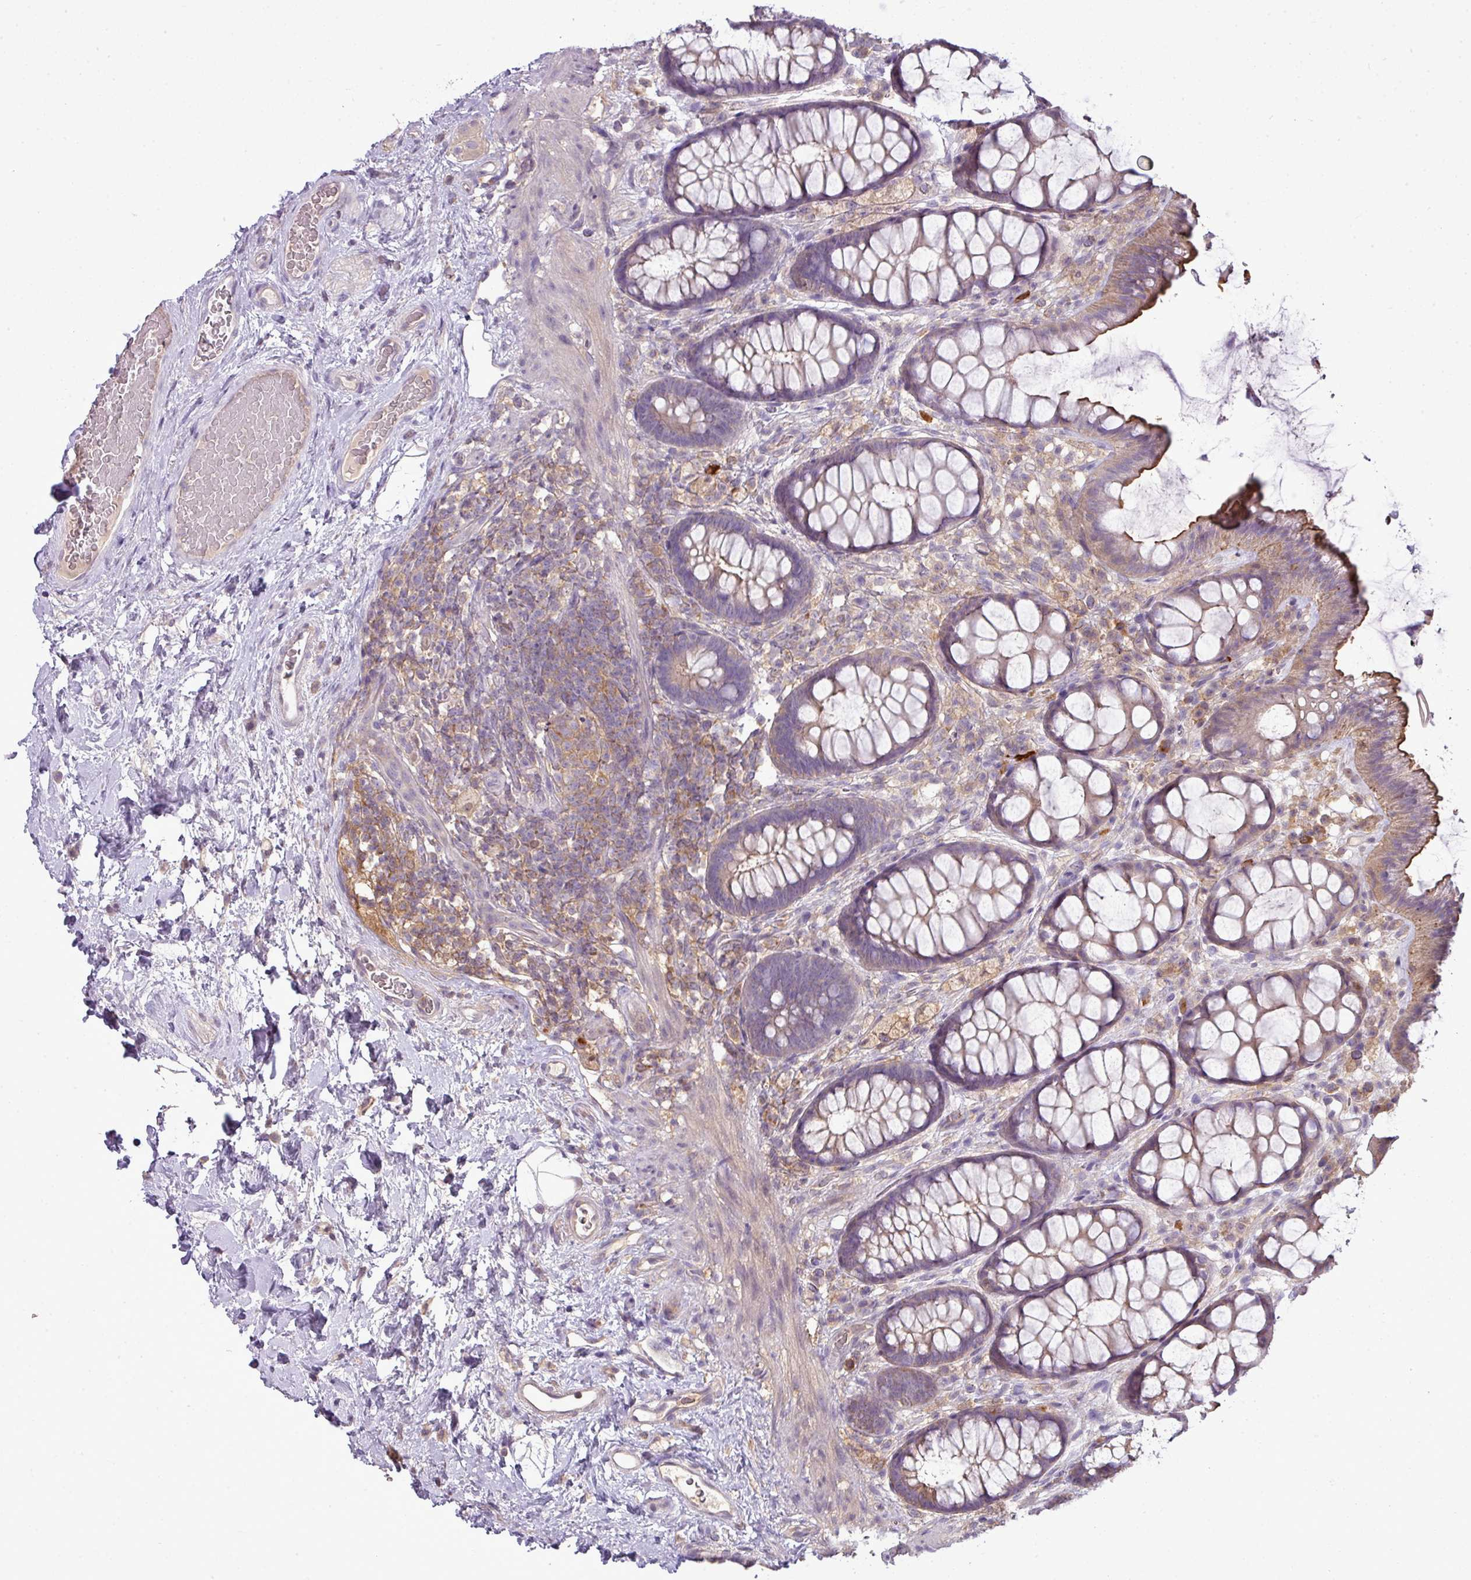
{"staining": {"intensity": "moderate", "quantity": "25%-75%", "location": "cytoplasmic/membranous"}, "tissue": "rectum", "cell_type": "Glandular cells", "image_type": "normal", "snomed": [{"axis": "morphology", "description": "Normal tissue, NOS"}, {"axis": "topography", "description": "Rectum"}], "caption": "Benign rectum displays moderate cytoplasmic/membranous positivity in approximately 25%-75% of glandular cells, visualized by immunohistochemistry.", "gene": "STAT5A", "patient": {"sex": "female", "age": 67}}